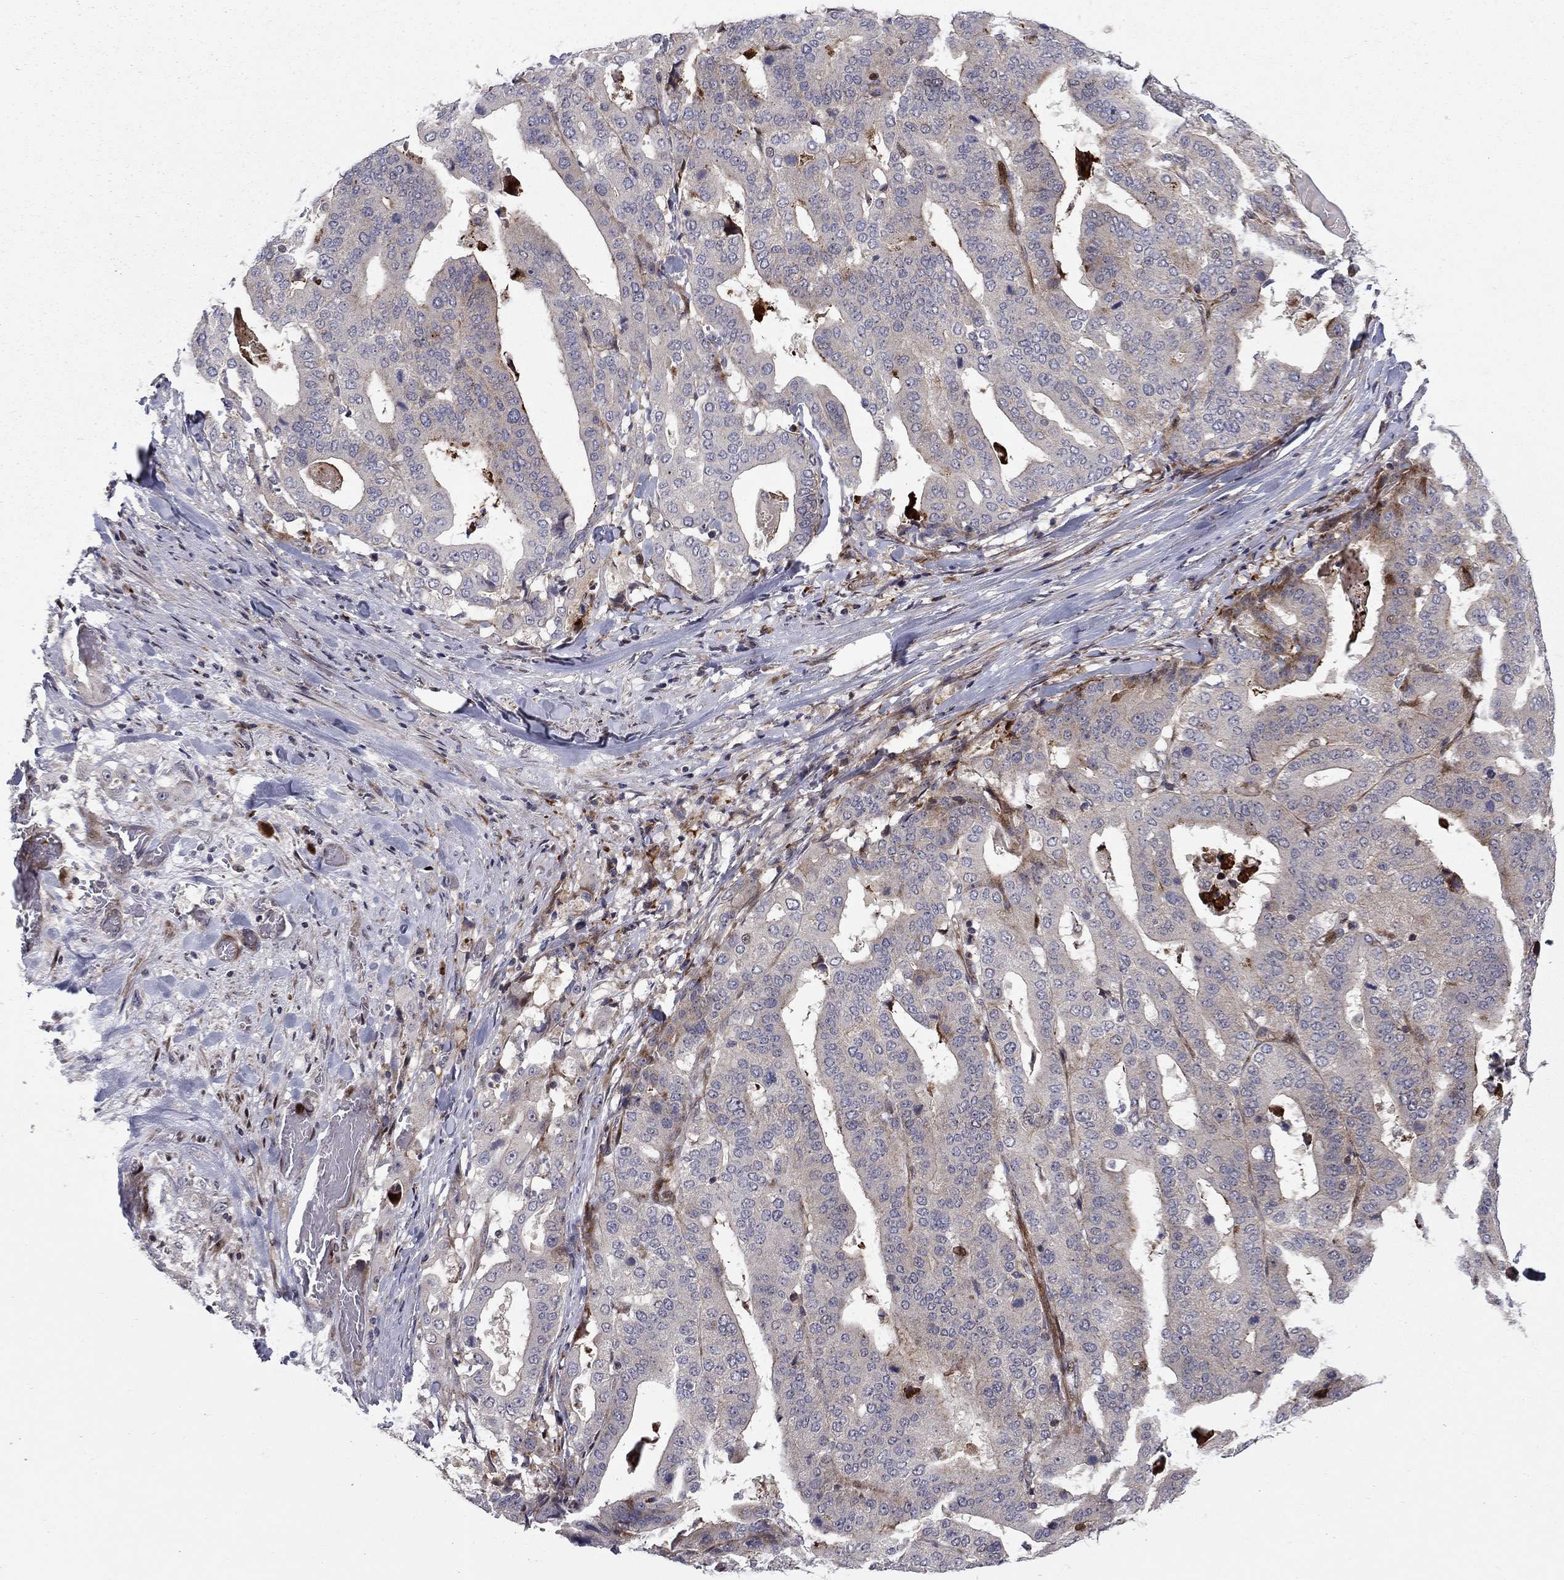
{"staining": {"intensity": "moderate", "quantity": "<25%", "location": "cytoplasmic/membranous"}, "tissue": "stomach cancer", "cell_type": "Tumor cells", "image_type": "cancer", "snomed": [{"axis": "morphology", "description": "Adenocarcinoma, NOS"}, {"axis": "topography", "description": "Stomach"}], "caption": "Stomach cancer tissue exhibits moderate cytoplasmic/membranous staining in approximately <25% of tumor cells (Stains: DAB (3,3'-diaminobenzidine) in brown, nuclei in blue, Microscopy: brightfield microscopy at high magnification).", "gene": "MIOS", "patient": {"sex": "male", "age": 48}}